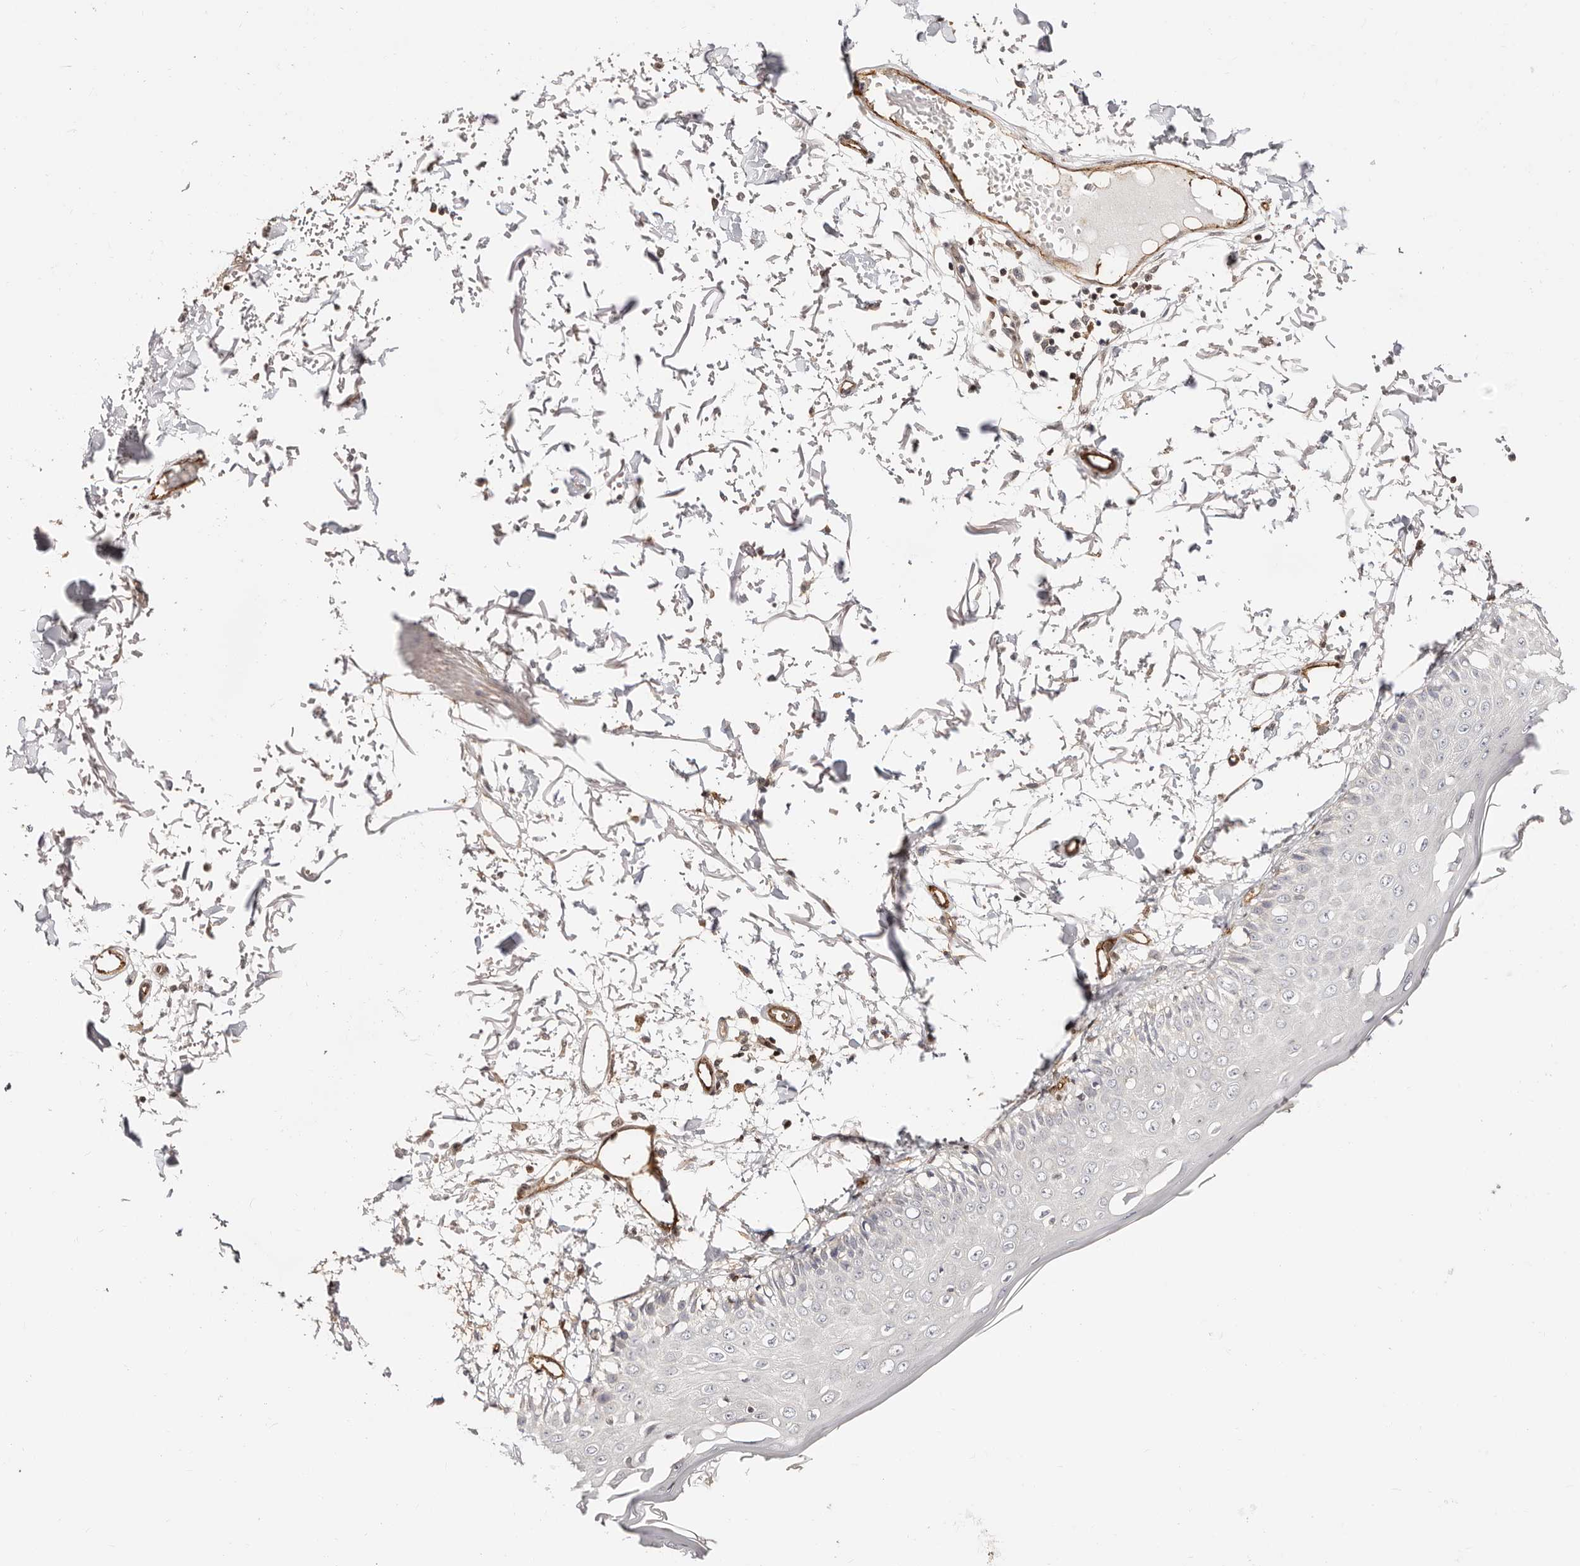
{"staining": {"intensity": "negative", "quantity": "none", "location": "none"}, "tissue": "skin", "cell_type": "Fibroblasts", "image_type": "normal", "snomed": [{"axis": "morphology", "description": "Normal tissue, NOS"}, {"axis": "morphology", "description": "Squamous cell carcinoma, NOS"}, {"axis": "topography", "description": "Skin"}, {"axis": "topography", "description": "Peripheral nerve tissue"}], "caption": "Protein analysis of normal skin reveals no significant expression in fibroblasts.", "gene": "STAT5A", "patient": {"sex": "male", "age": 83}}